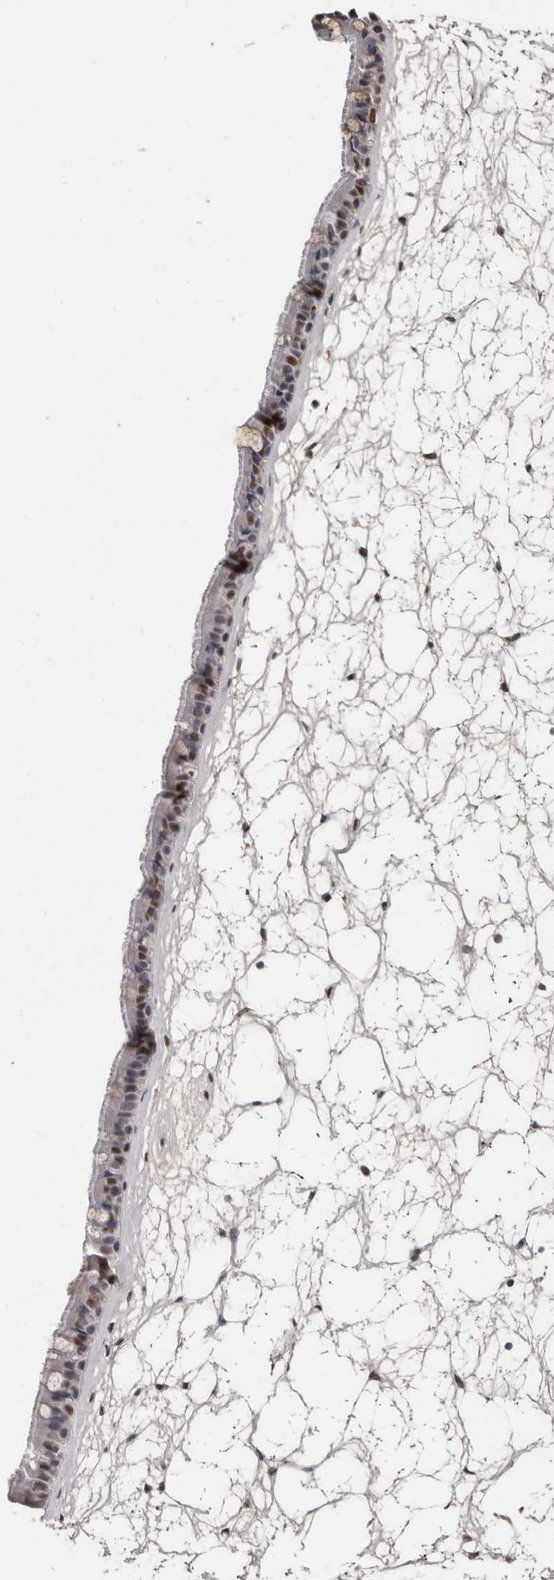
{"staining": {"intensity": "strong", "quantity": ">75%", "location": "nuclear"}, "tissue": "nasopharynx", "cell_type": "Respiratory epithelial cells", "image_type": "normal", "snomed": [{"axis": "morphology", "description": "Normal tissue, NOS"}, {"axis": "topography", "description": "Nasopharynx"}], "caption": "A high amount of strong nuclear positivity is seen in approximately >75% of respiratory epithelial cells in benign nasopharynx.", "gene": "SCAF4", "patient": {"sex": "male", "age": 64}}